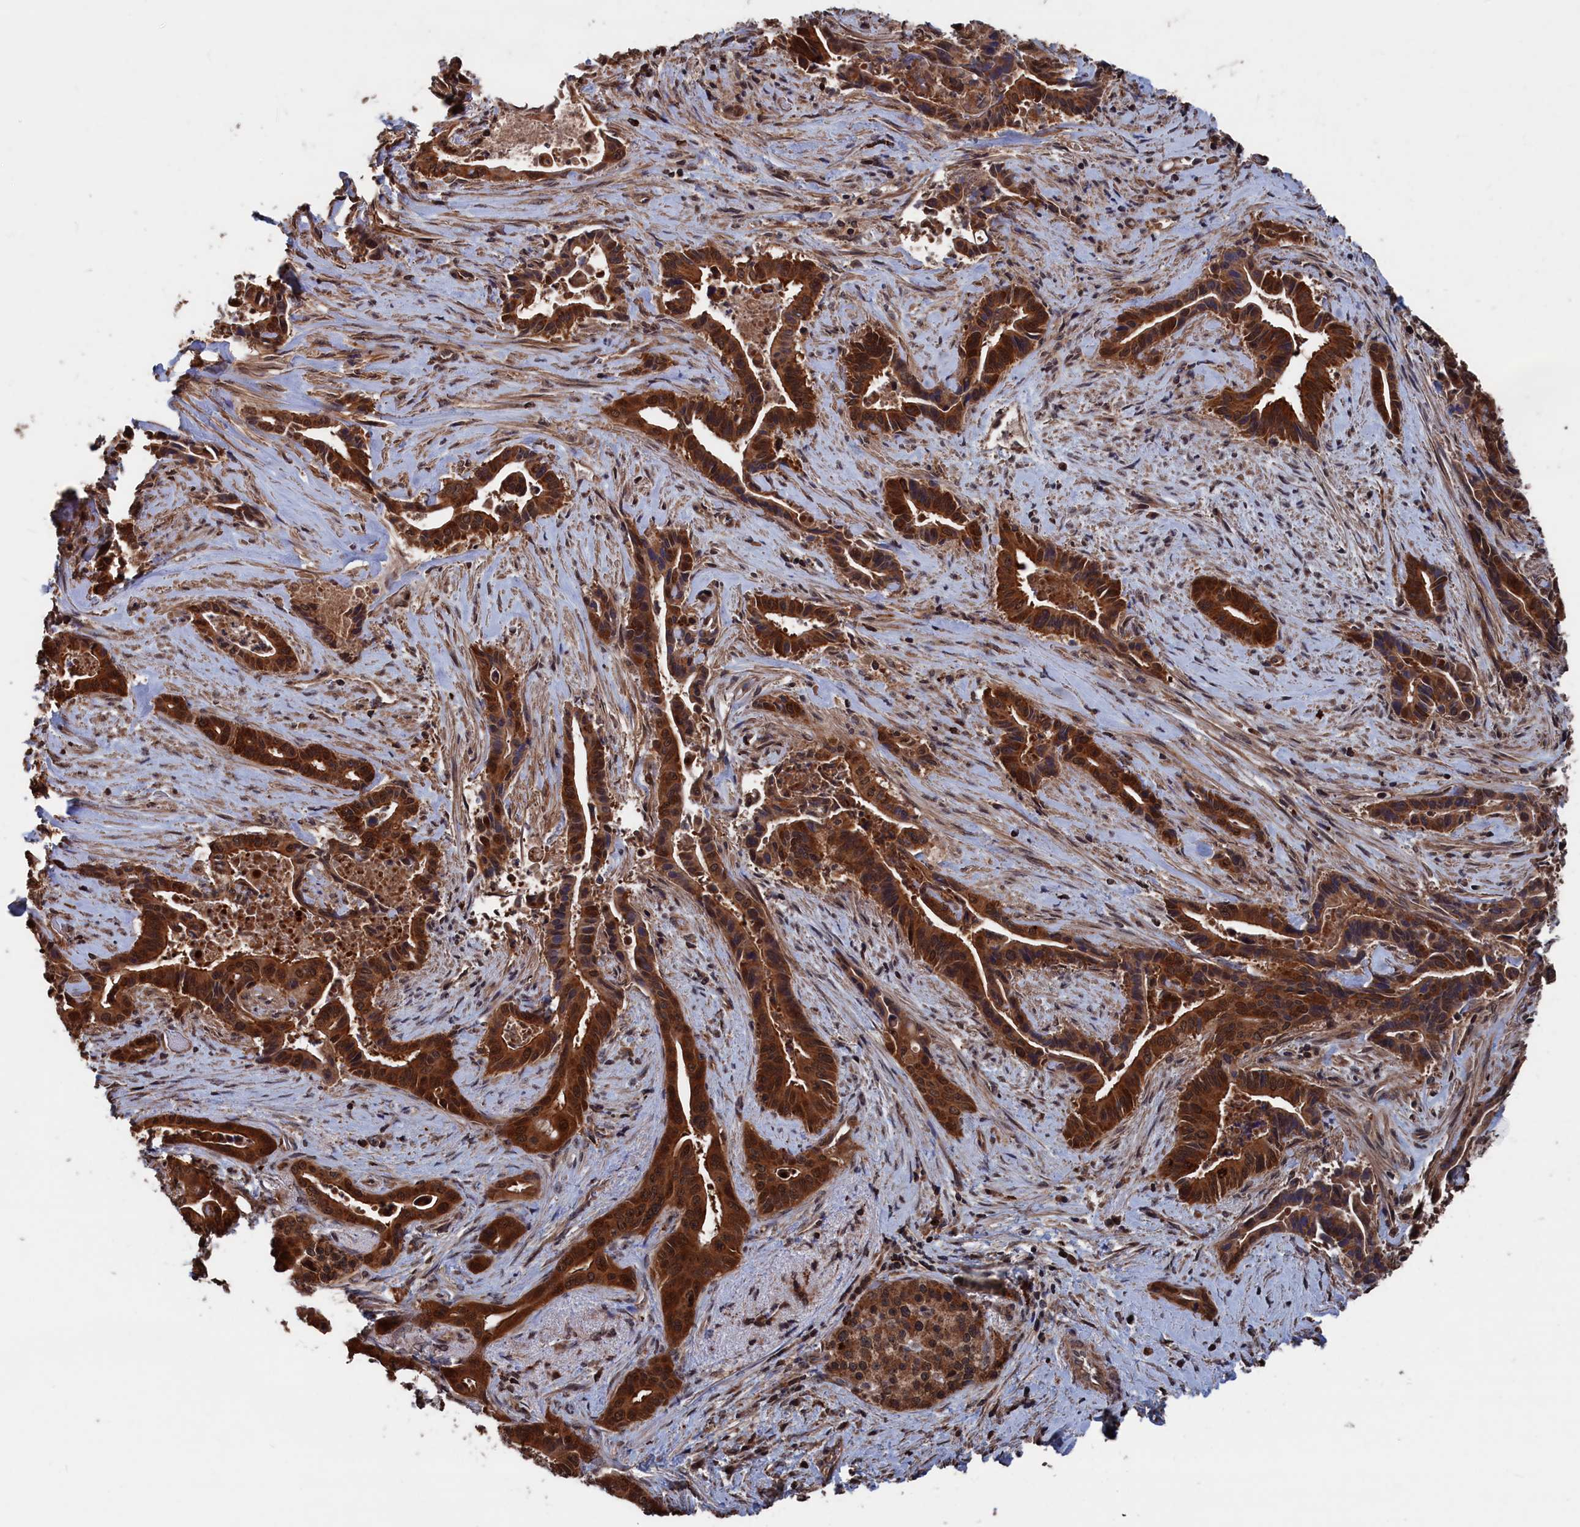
{"staining": {"intensity": "strong", "quantity": ">75%", "location": "cytoplasmic/membranous,nuclear"}, "tissue": "pancreatic cancer", "cell_type": "Tumor cells", "image_type": "cancer", "snomed": [{"axis": "morphology", "description": "Adenocarcinoma, NOS"}, {"axis": "topography", "description": "Pancreas"}], "caption": "This histopathology image displays immunohistochemistry staining of adenocarcinoma (pancreatic), with high strong cytoplasmic/membranous and nuclear positivity in about >75% of tumor cells.", "gene": "PDE12", "patient": {"sex": "female", "age": 77}}